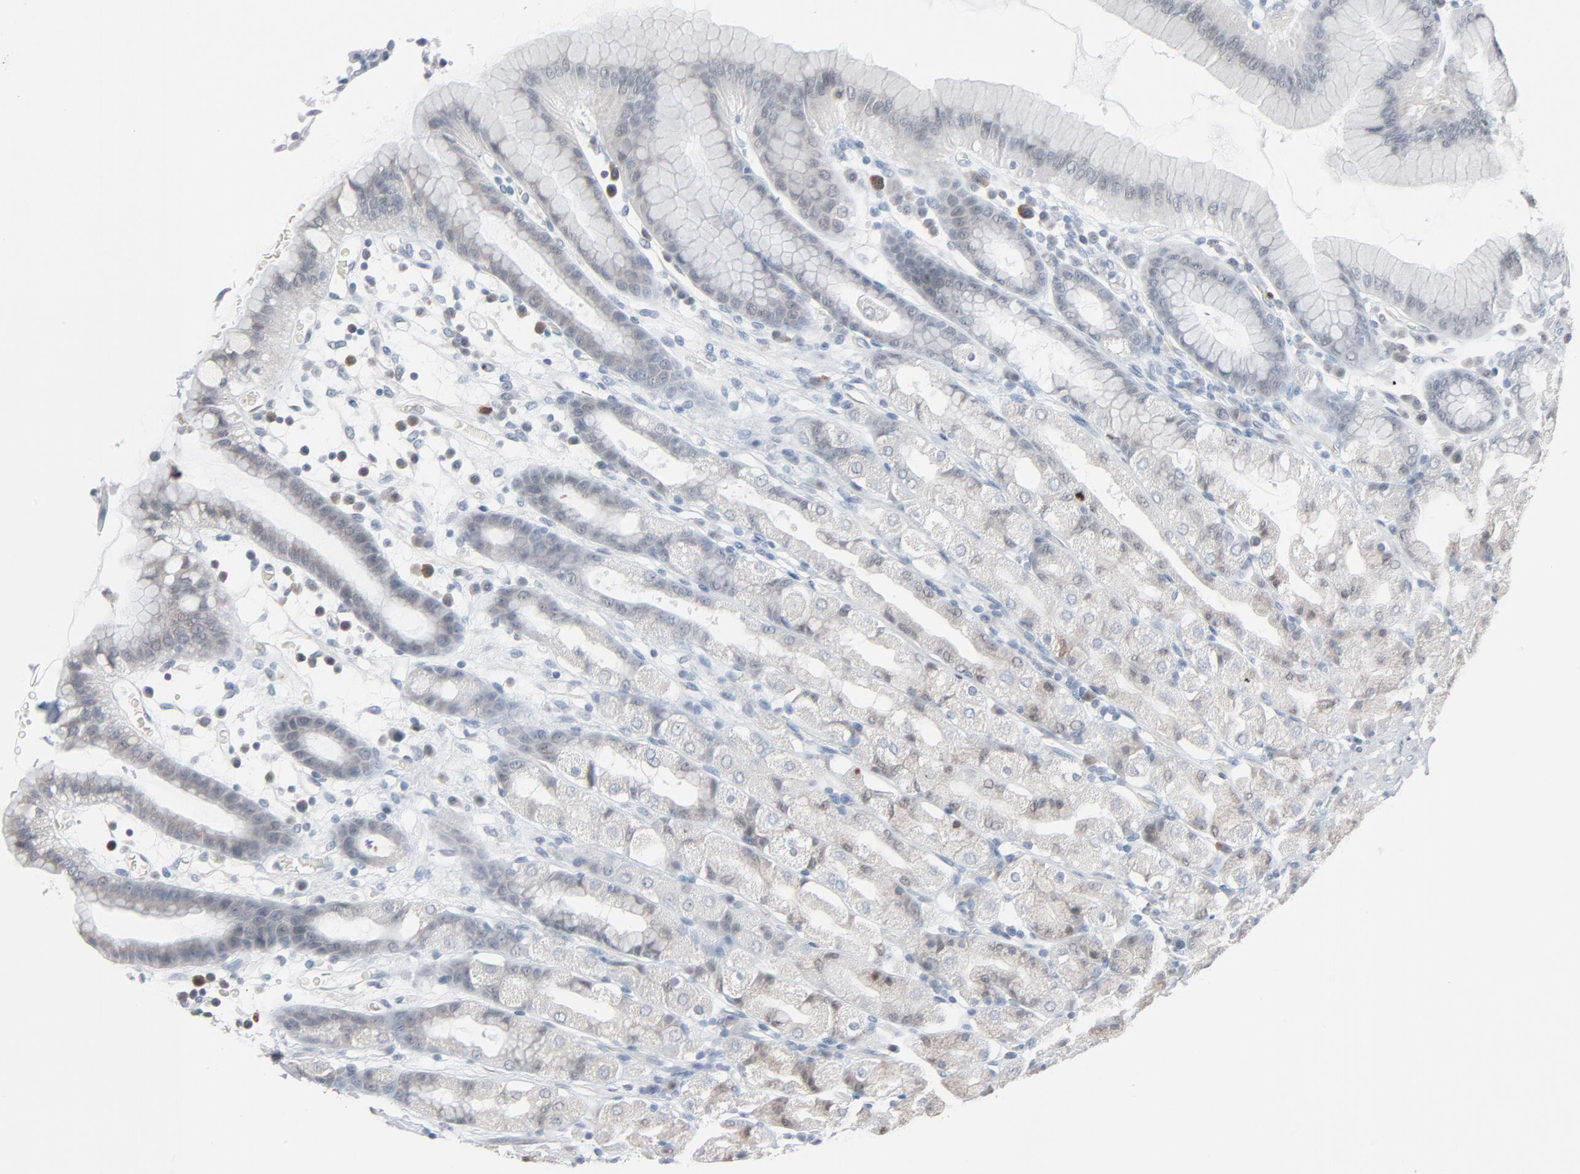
{"staining": {"intensity": "weak", "quantity": "25%-75%", "location": "cytoplasmic/membranous,nuclear"}, "tissue": "stomach", "cell_type": "Glandular cells", "image_type": "normal", "snomed": [{"axis": "morphology", "description": "Normal tissue, NOS"}, {"axis": "topography", "description": "Stomach, upper"}], "caption": "IHC image of normal stomach stained for a protein (brown), which exhibits low levels of weak cytoplasmic/membranous,nuclear expression in approximately 25%-75% of glandular cells.", "gene": "SAGE1", "patient": {"sex": "male", "age": 68}}